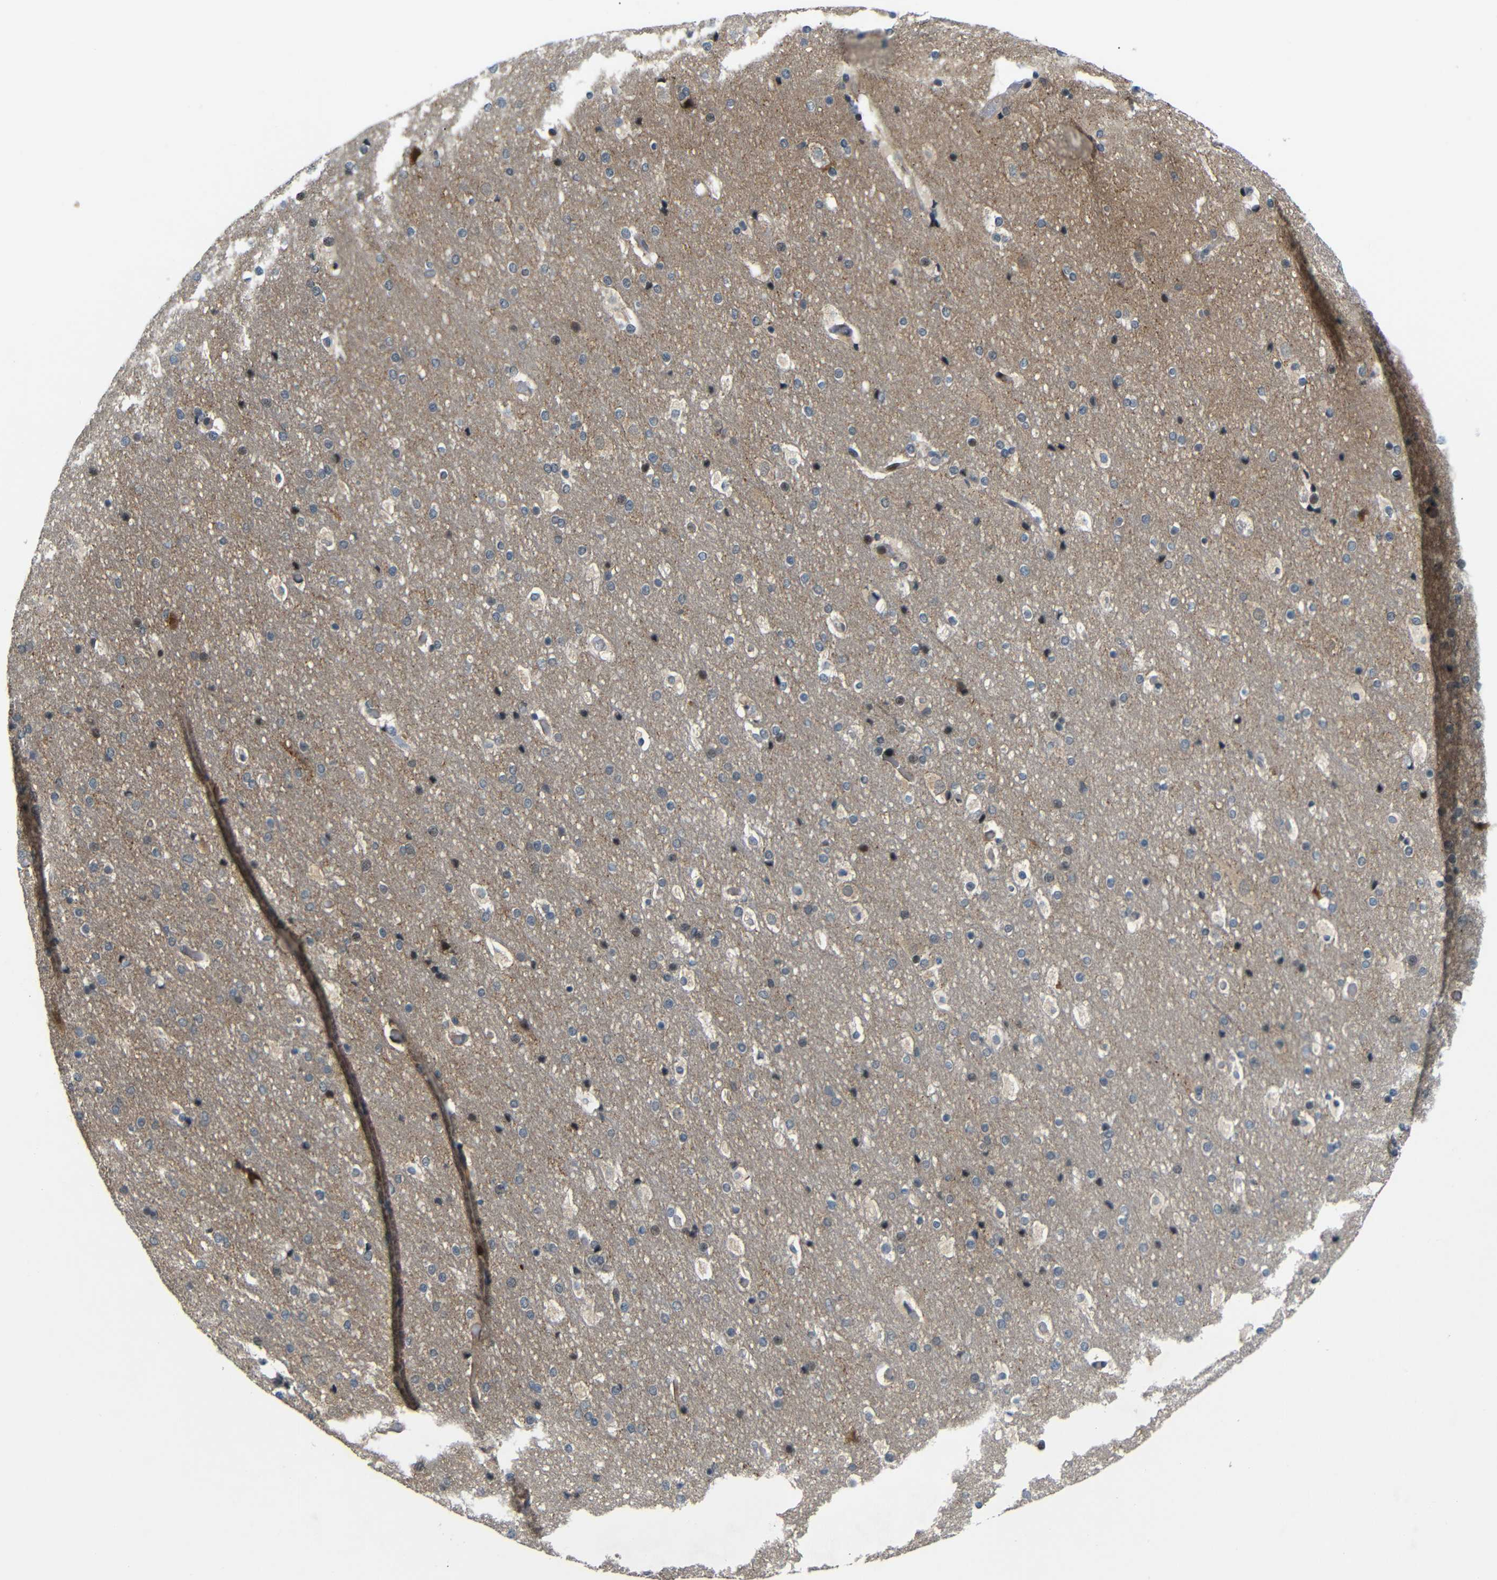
{"staining": {"intensity": "moderate", "quantity": ">75%", "location": "nuclear"}, "tissue": "cerebral cortex", "cell_type": "Endothelial cells", "image_type": "normal", "snomed": [{"axis": "morphology", "description": "Normal tissue, NOS"}, {"axis": "topography", "description": "Cerebral cortex"}], "caption": "Unremarkable cerebral cortex displays moderate nuclear staining in about >75% of endothelial cells, visualized by immunohistochemistry.", "gene": "SYDE1", "patient": {"sex": "male", "age": 57}}